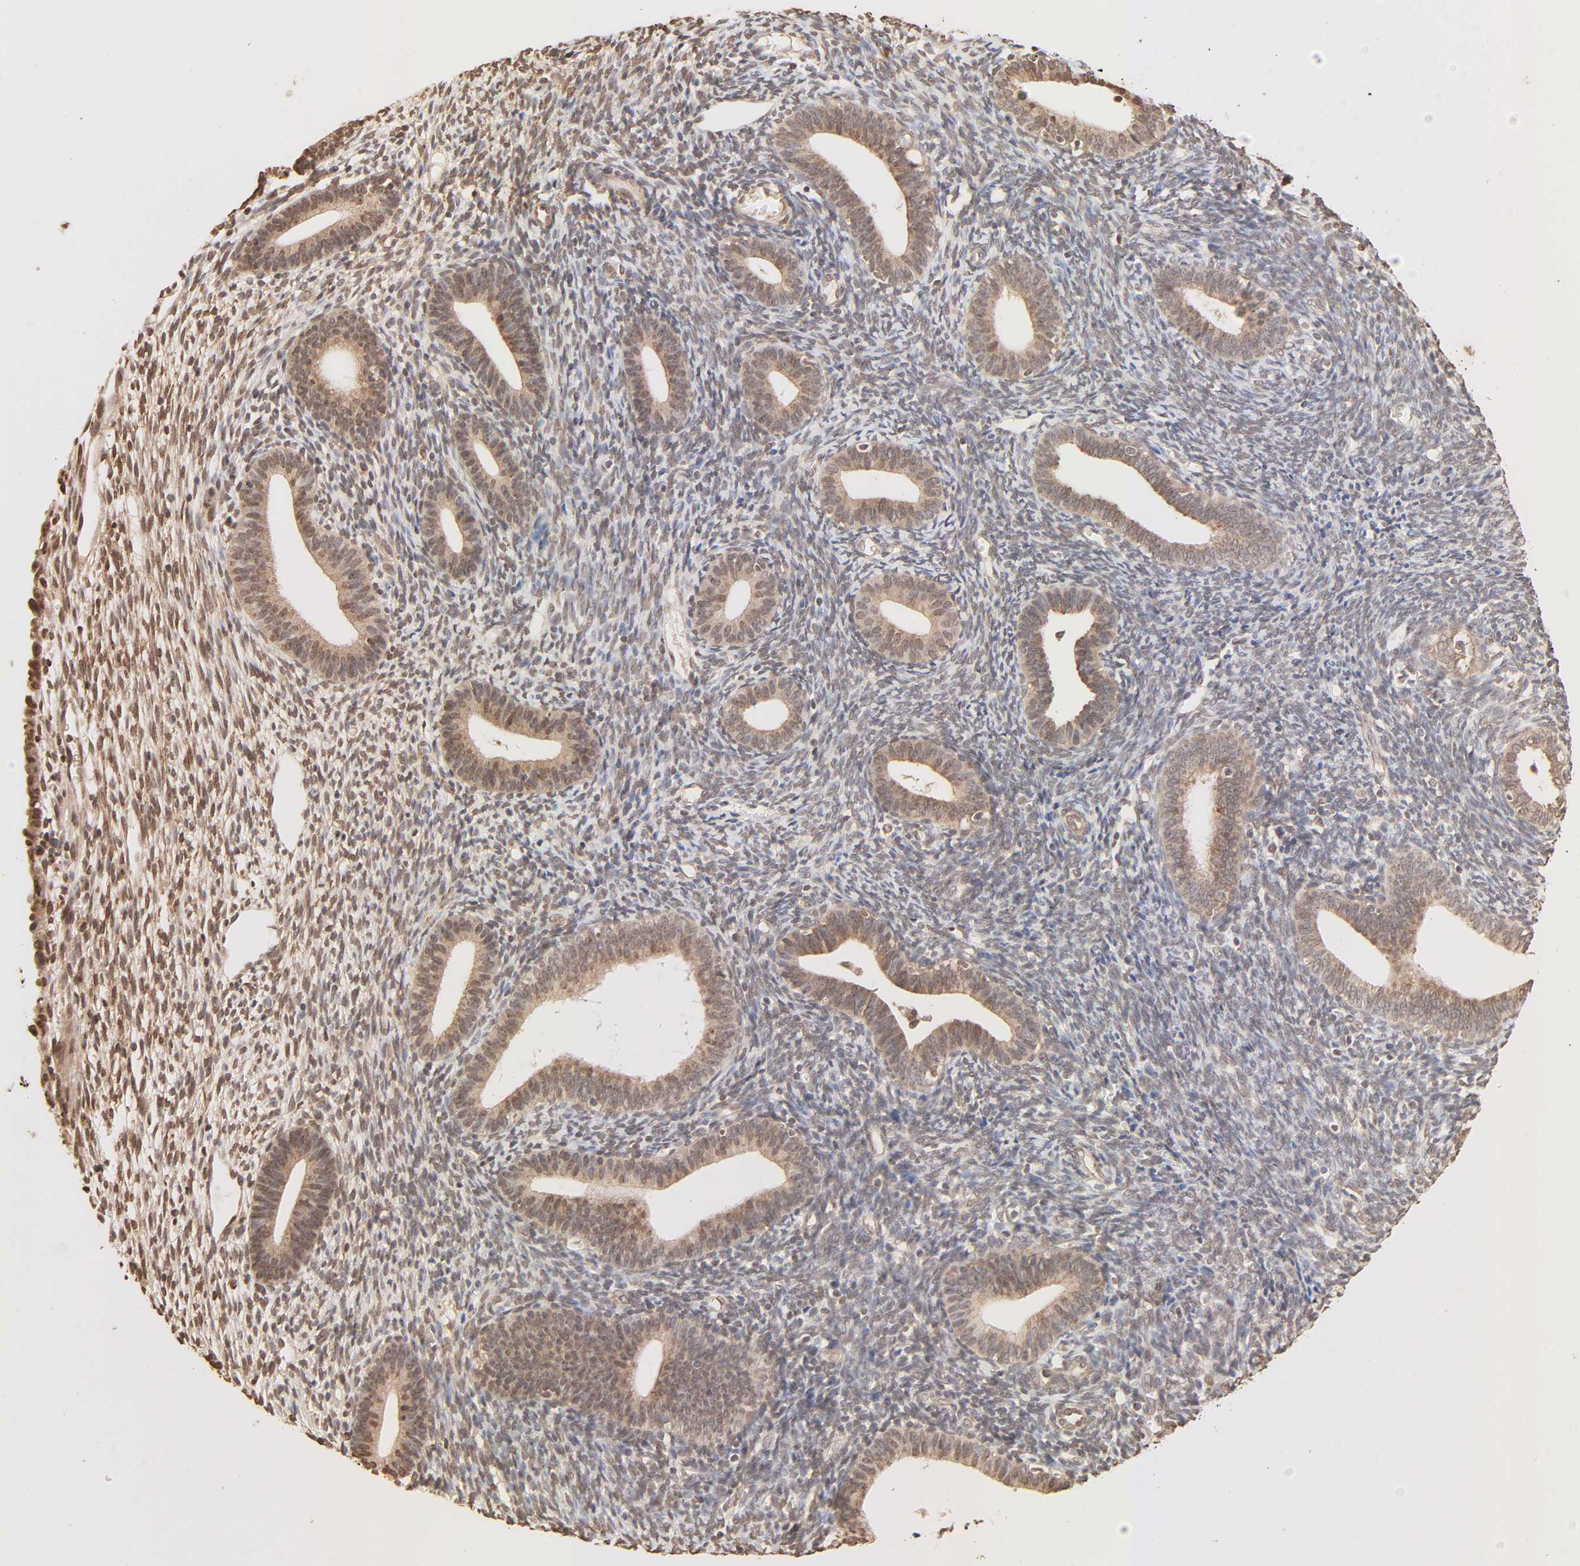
{"staining": {"intensity": "moderate", "quantity": ">75%", "location": "cytoplasmic/membranous,nuclear"}, "tissue": "endometrium", "cell_type": "Cells in endometrial stroma", "image_type": "normal", "snomed": [{"axis": "morphology", "description": "Normal tissue, NOS"}, {"axis": "topography", "description": "Endometrium"}], "caption": "Moderate cytoplasmic/membranous,nuclear staining for a protein is identified in approximately >75% of cells in endometrial stroma of unremarkable endometrium using IHC.", "gene": "TBL1X", "patient": {"sex": "female", "age": 57}}